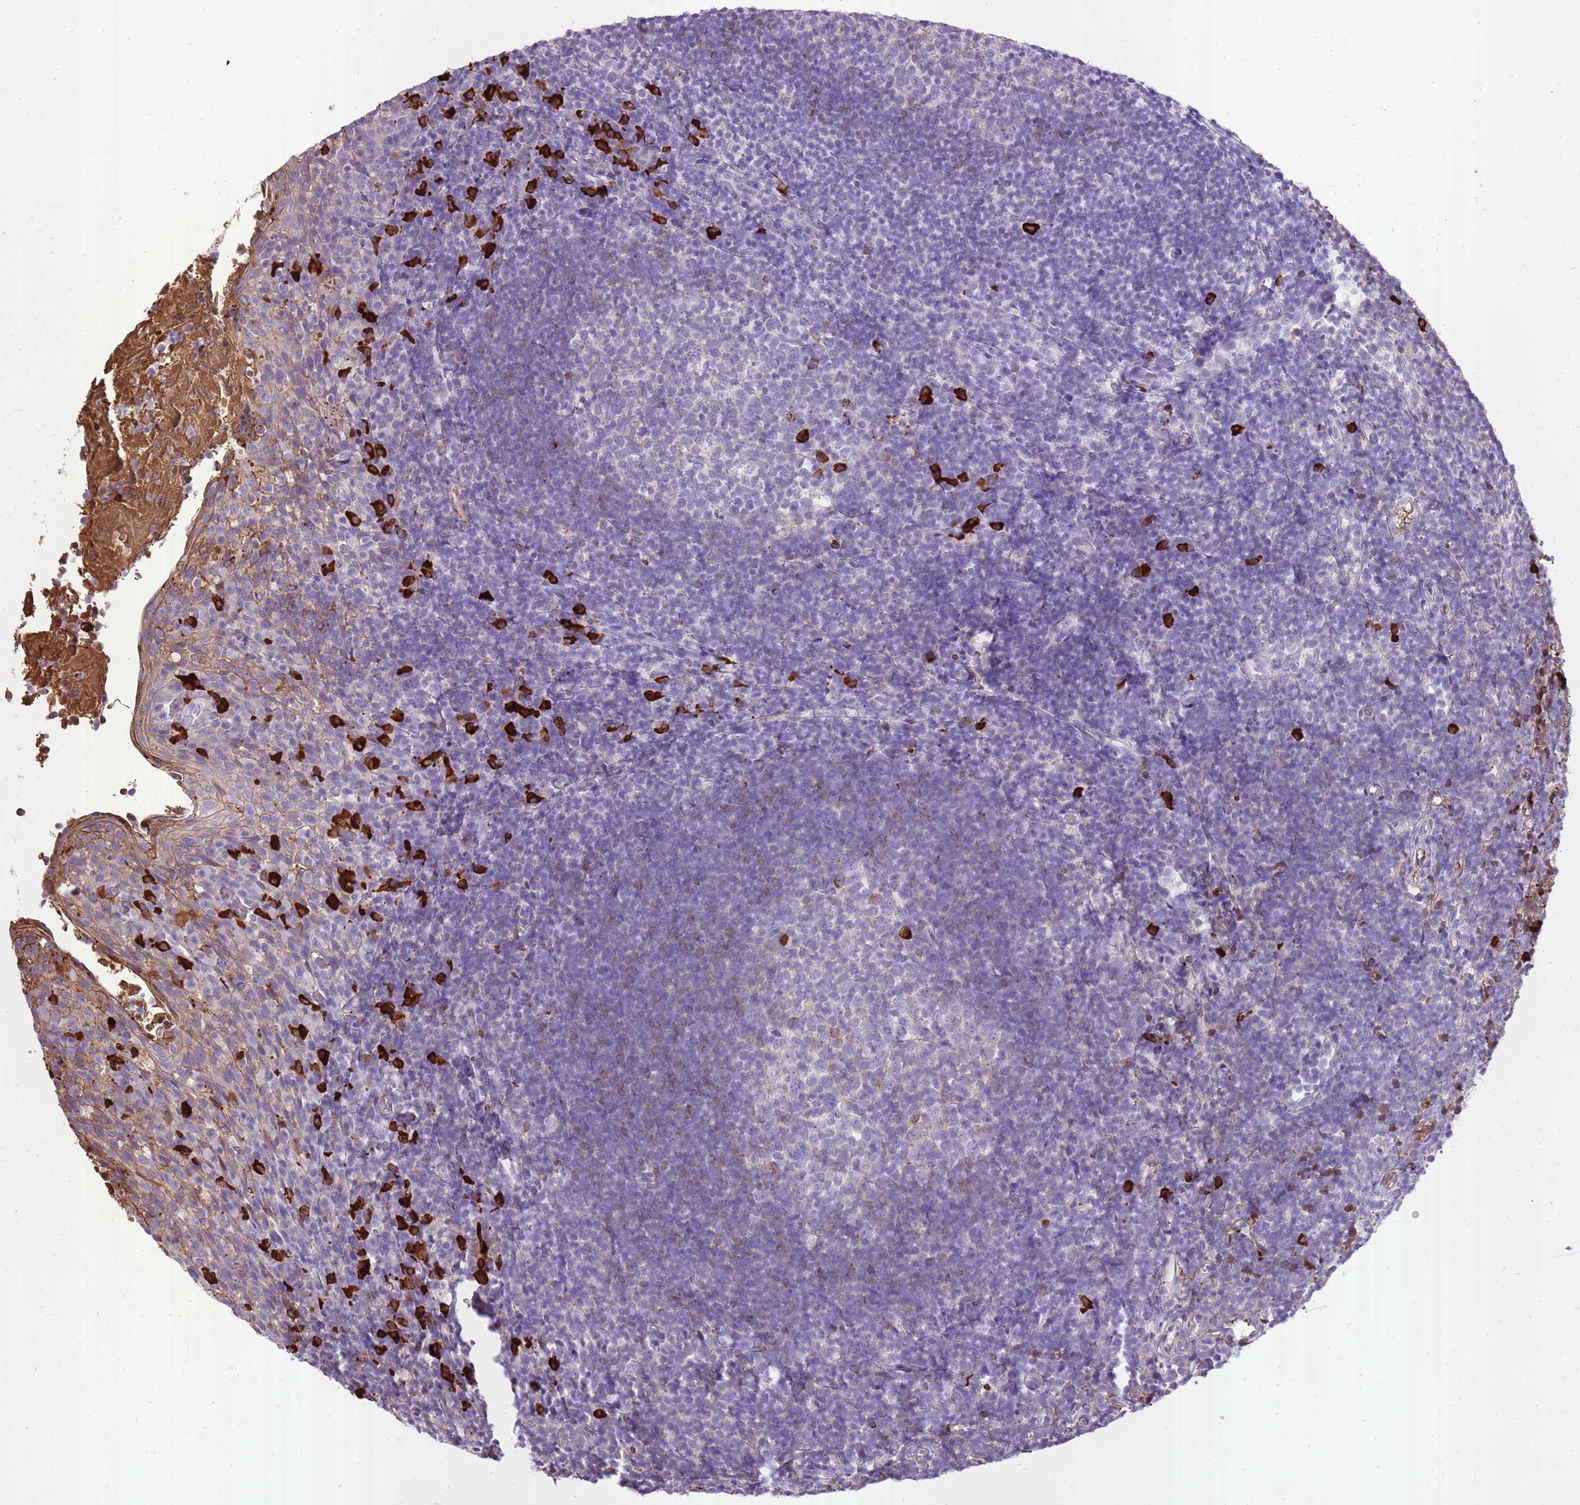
{"staining": {"intensity": "strong", "quantity": "<25%", "location": "cytoplasmic/membranous"}, "tissue": "tonsil", "cell_type": "Germinal center cells", "image_type": "normal", "snomed": [{"axis": "morphology", "description": "Normal tissue, NOS"}, {"axis": "topography", "description": "Tonsil"}], "caption": "The photomicrograph demonstrates immunohistochemical staining of normal tonsil. There is strong cytoplasmic/membranous staining is identified in approximately <25% of germinal center cells.", "gene": "IGKV1", "patient": {"sex": "female", "age": 10}}